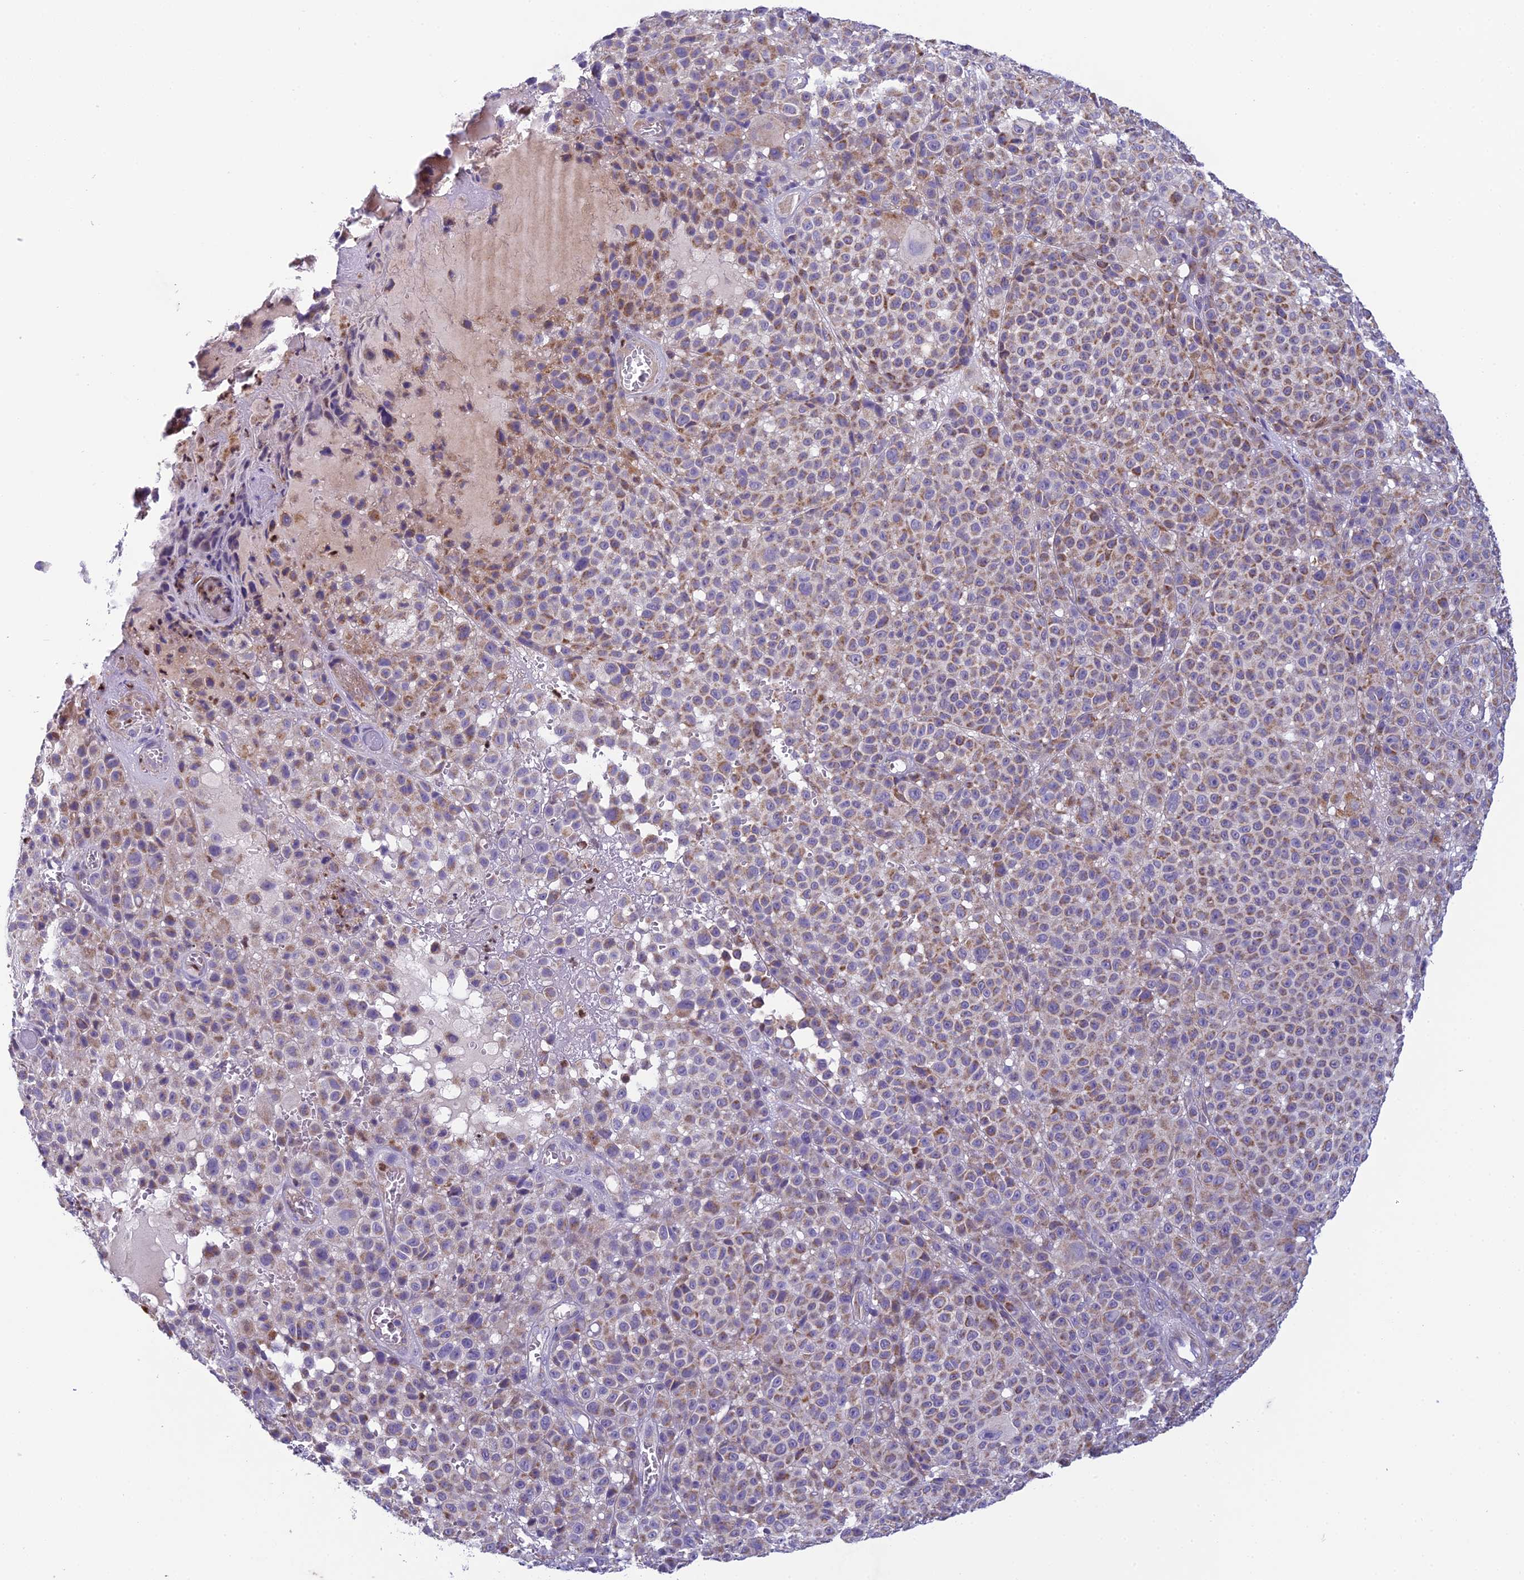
{"staining": {"intensity": "moderate", "quantity": "25%-75%", "location": "cytoplasmic/membranous"}, "tissue": "melanoma", "cell_type": "Tumor cells", "image_type": "cancer", "snomed": [{"axis": "morphology", "description": "Malignant melanoma, NOS"}, {"axis": "topography", "description": "Skin"}], "caption": "IHC micrograph of neoplastic tissue: malignant melanoma stained using immunohistochemistry (IHC) displays medium levels of moderate protein expression localized specifically in the cytoplasmic/membranous of tumor cells, appearing as a cytoplasmic/membranous brown color.", "gene": "ENSG00000188897", "patient": {"sex": "female", "age": 94}}